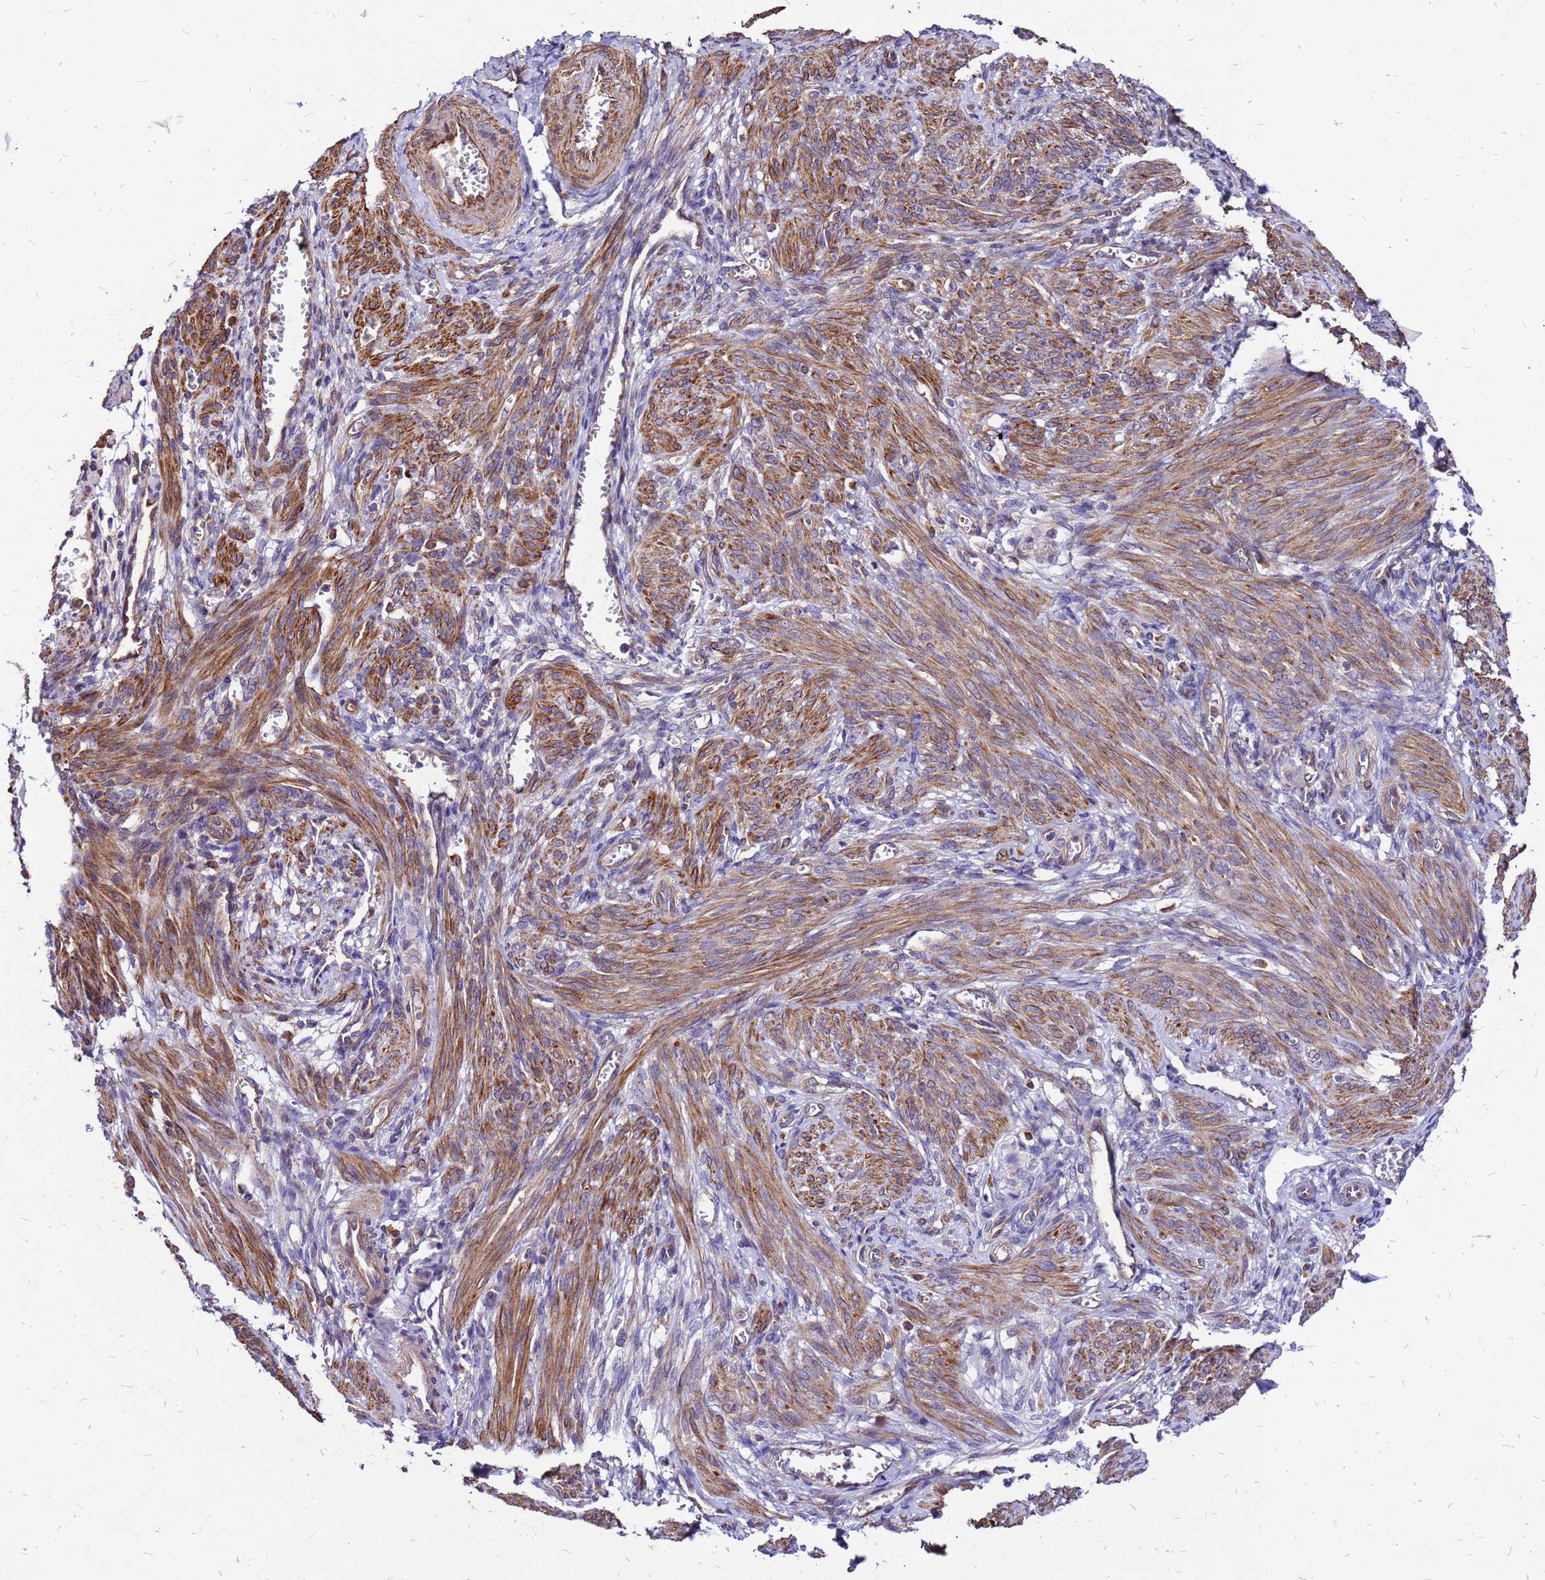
{"staining": {"intensity": "strong", "quantity": "25%-75%", "location": "cytoplasmic/membranous"}, "tissue": "smooth muscle", "cell_type": "Smooth muscle cells", "image_type": "normal", "snomed": [{"axis": "morphology", "description": "Normal tissue, NOS"}, {"axis": "topography", "description": "Smooth muscle"}], "caption": "This is a micrograph of immunohistochemistry (IHC) staining of benign smooth muscle, which shows strong positivity in the cytoplasmic/membranous of smooth muscle cells.", "gene": "DUSP23", "patient": {"sex": "female", "age": 39}}